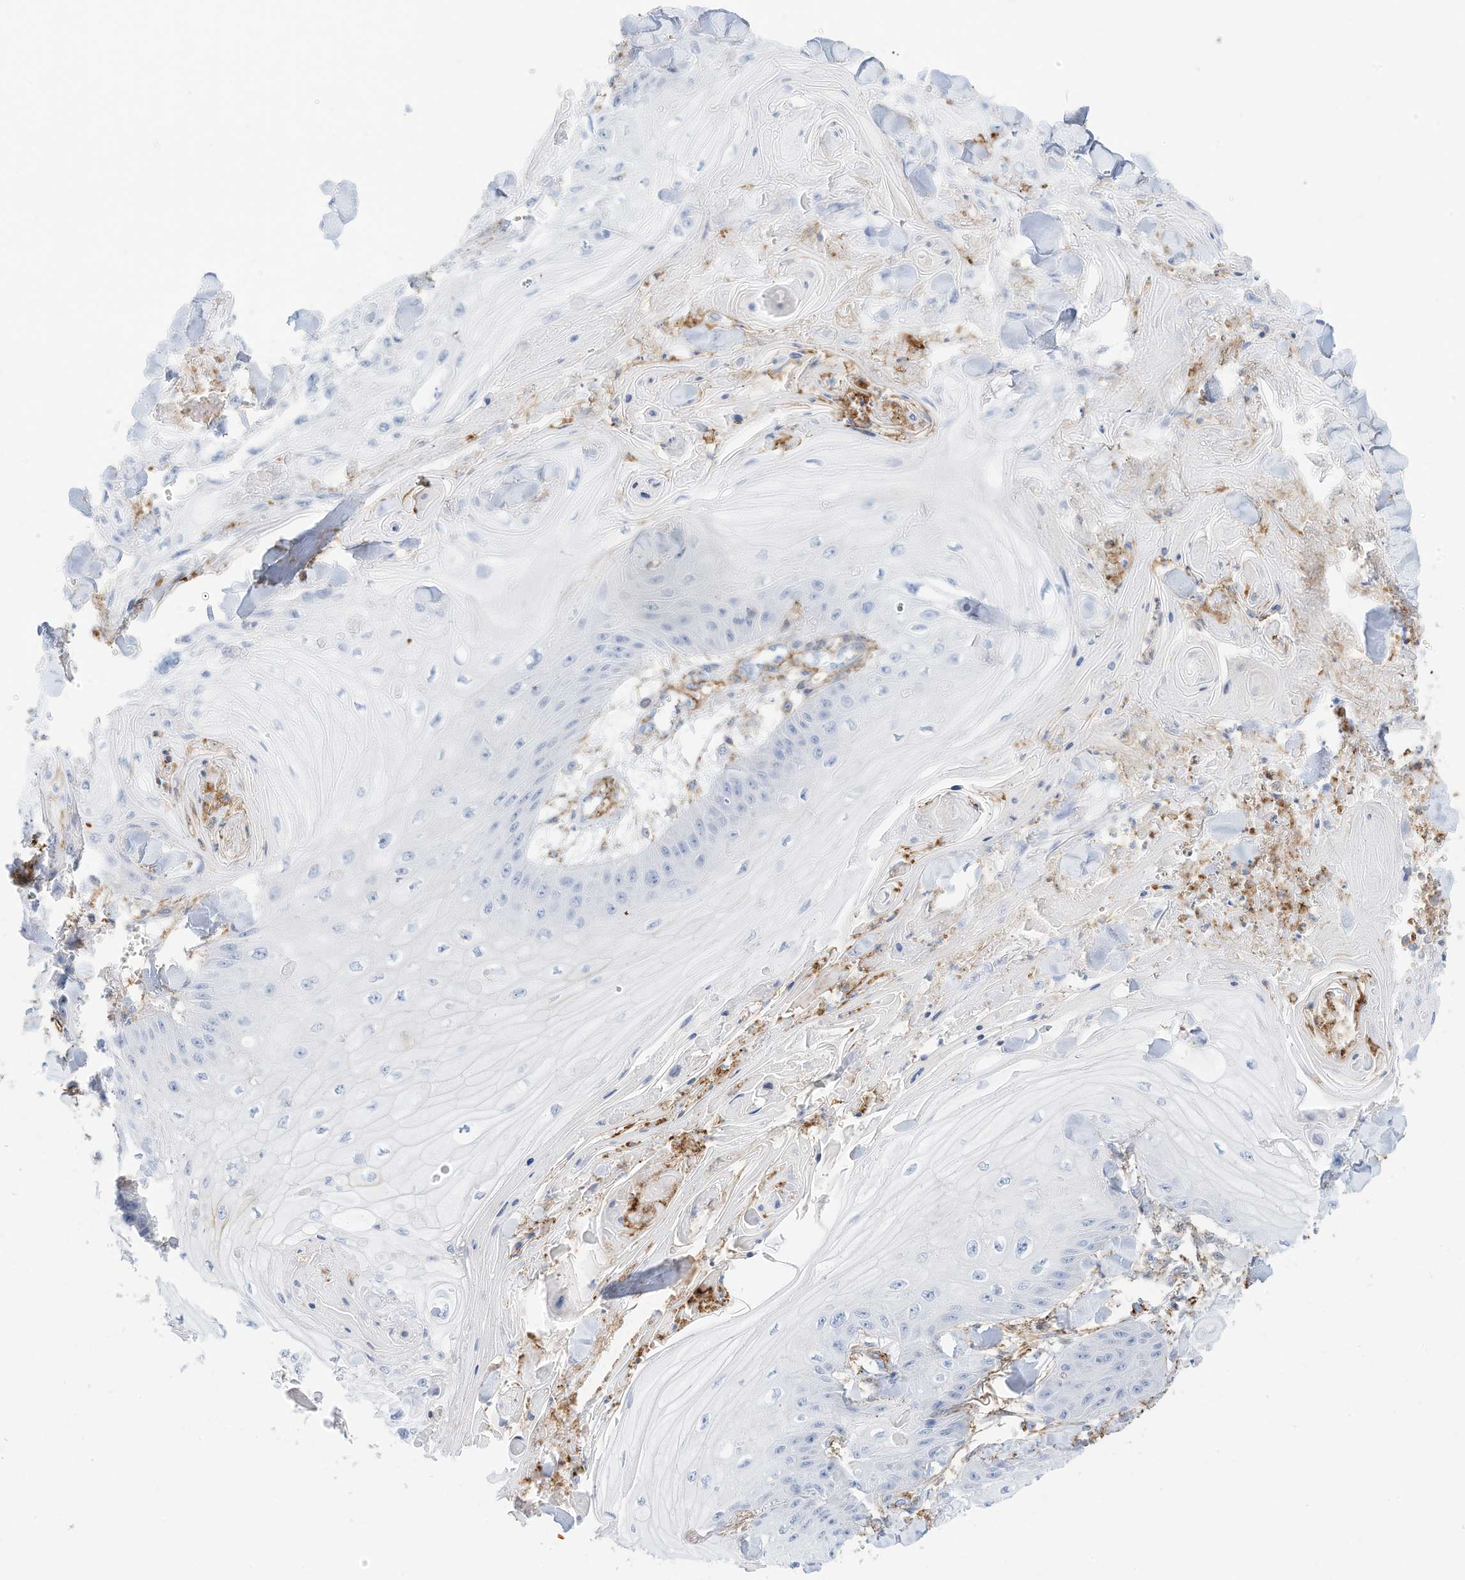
{"staining": {"intensity": "negative", "quantity": "none", "location": "none"}, "tissue": "skin cancer", "cell_type": "Tumor cells", "image_type": "cancer", "snomed": [{"axis": "morphology", "description": "Squamous cell carcinoma, NOS"}, {"axis": "topography", "description": "Skin"}], "caption": "Human skin squamous cell carcinoma stained for a protein using immunohistochemistry demonstrates no staining in tumor cells.", "gene": "TXNDC9", "patient": {"sex": "male", "age": 74}}